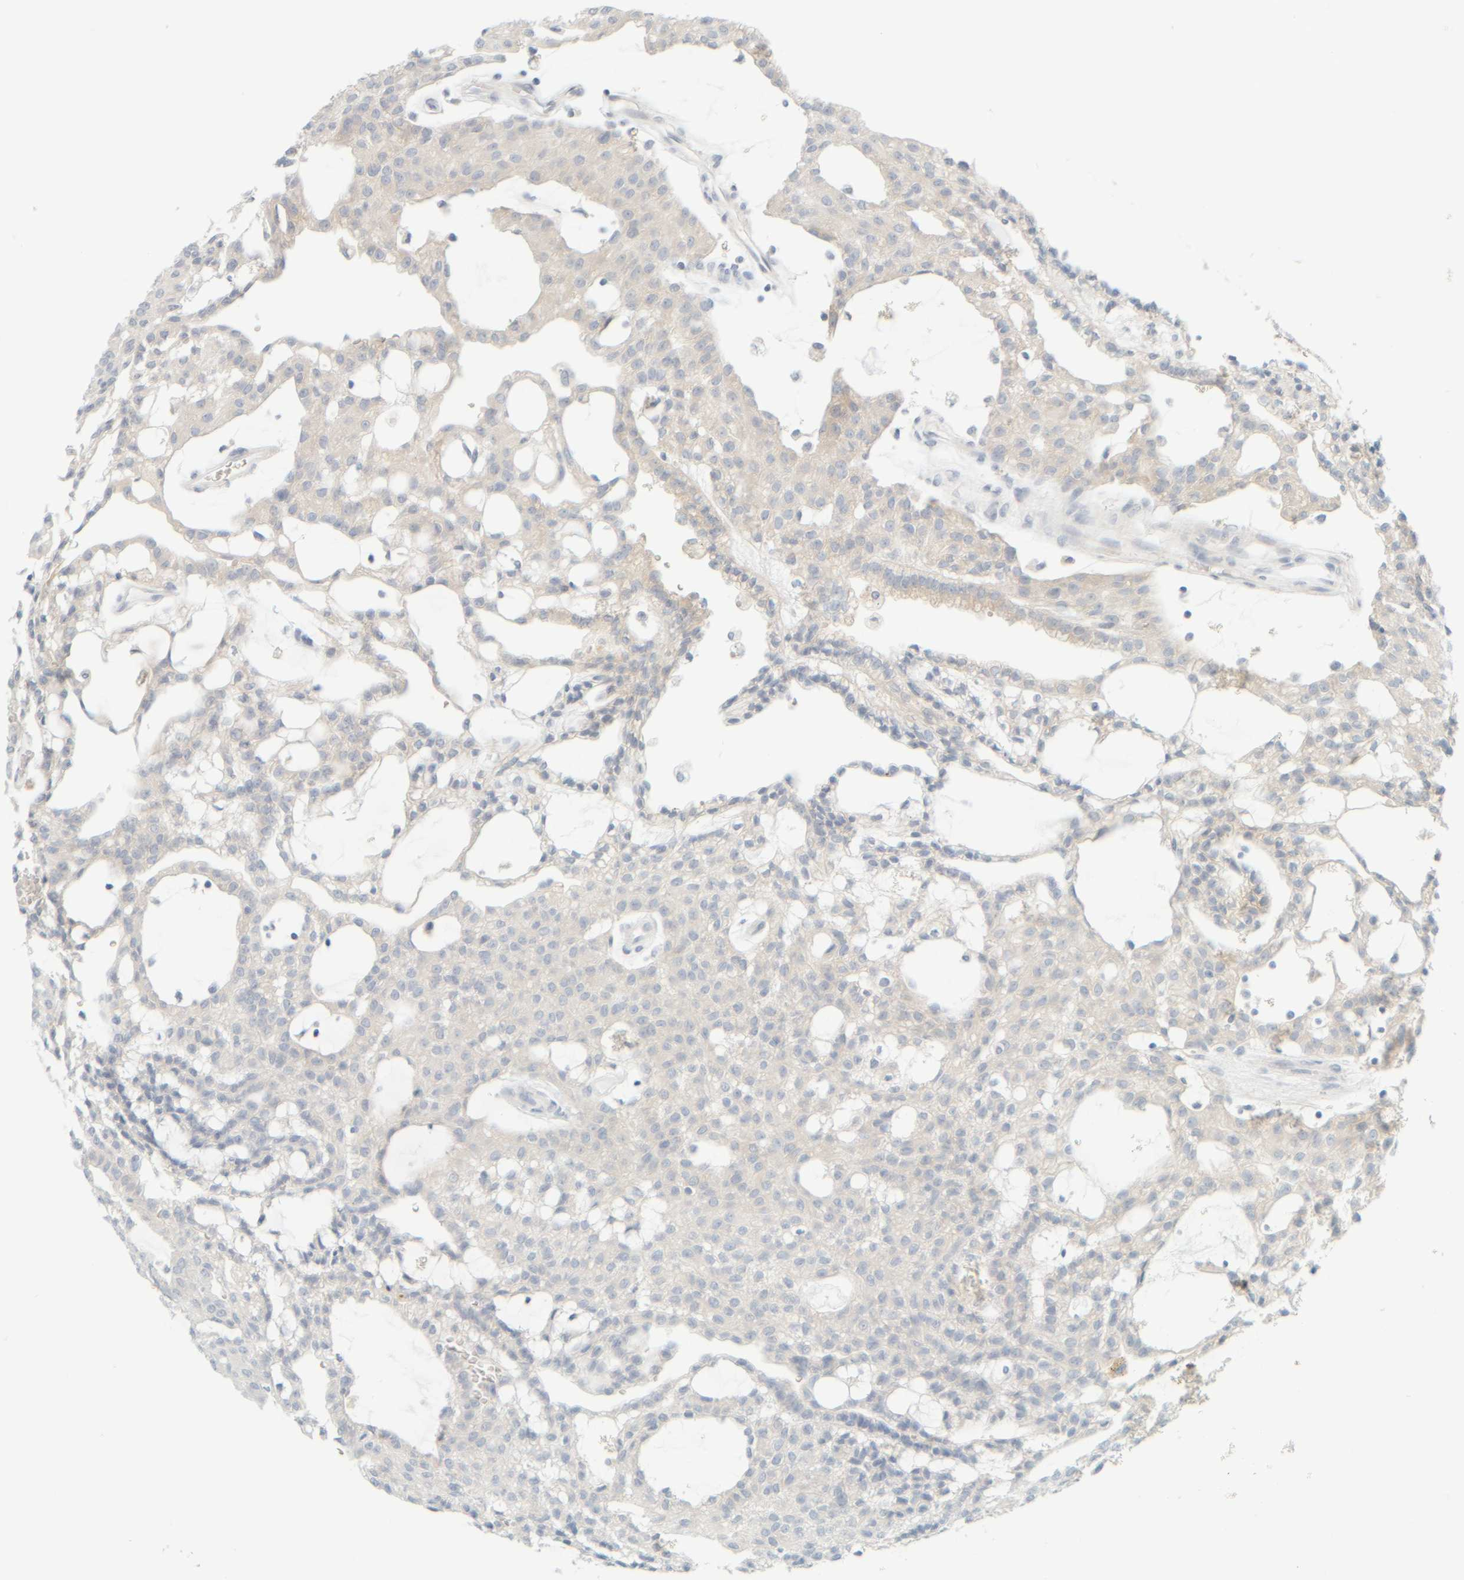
{"staining": {"intensity": "negative", "quantity": "none", "location": "none"}, "tissue": "renal cancer", "cell_type": "Tumor cells", "image_type": "cancer", "snomed": [{"axis": "morphology", "description": "Adenocarcinoma, NOS"}, {"axis": "topography", "description": "Kidney"}], "caption": "DAB immunohistochemical staining of human adenocarcinoma (renal) exhibits no significant staining in tumor cells. (Brightfield microscopy of DAB immunohistochemistry at high magnification).", "gene": "PTGES3L-AARSD1", "patient": {"sex": "male", "age": 63}}